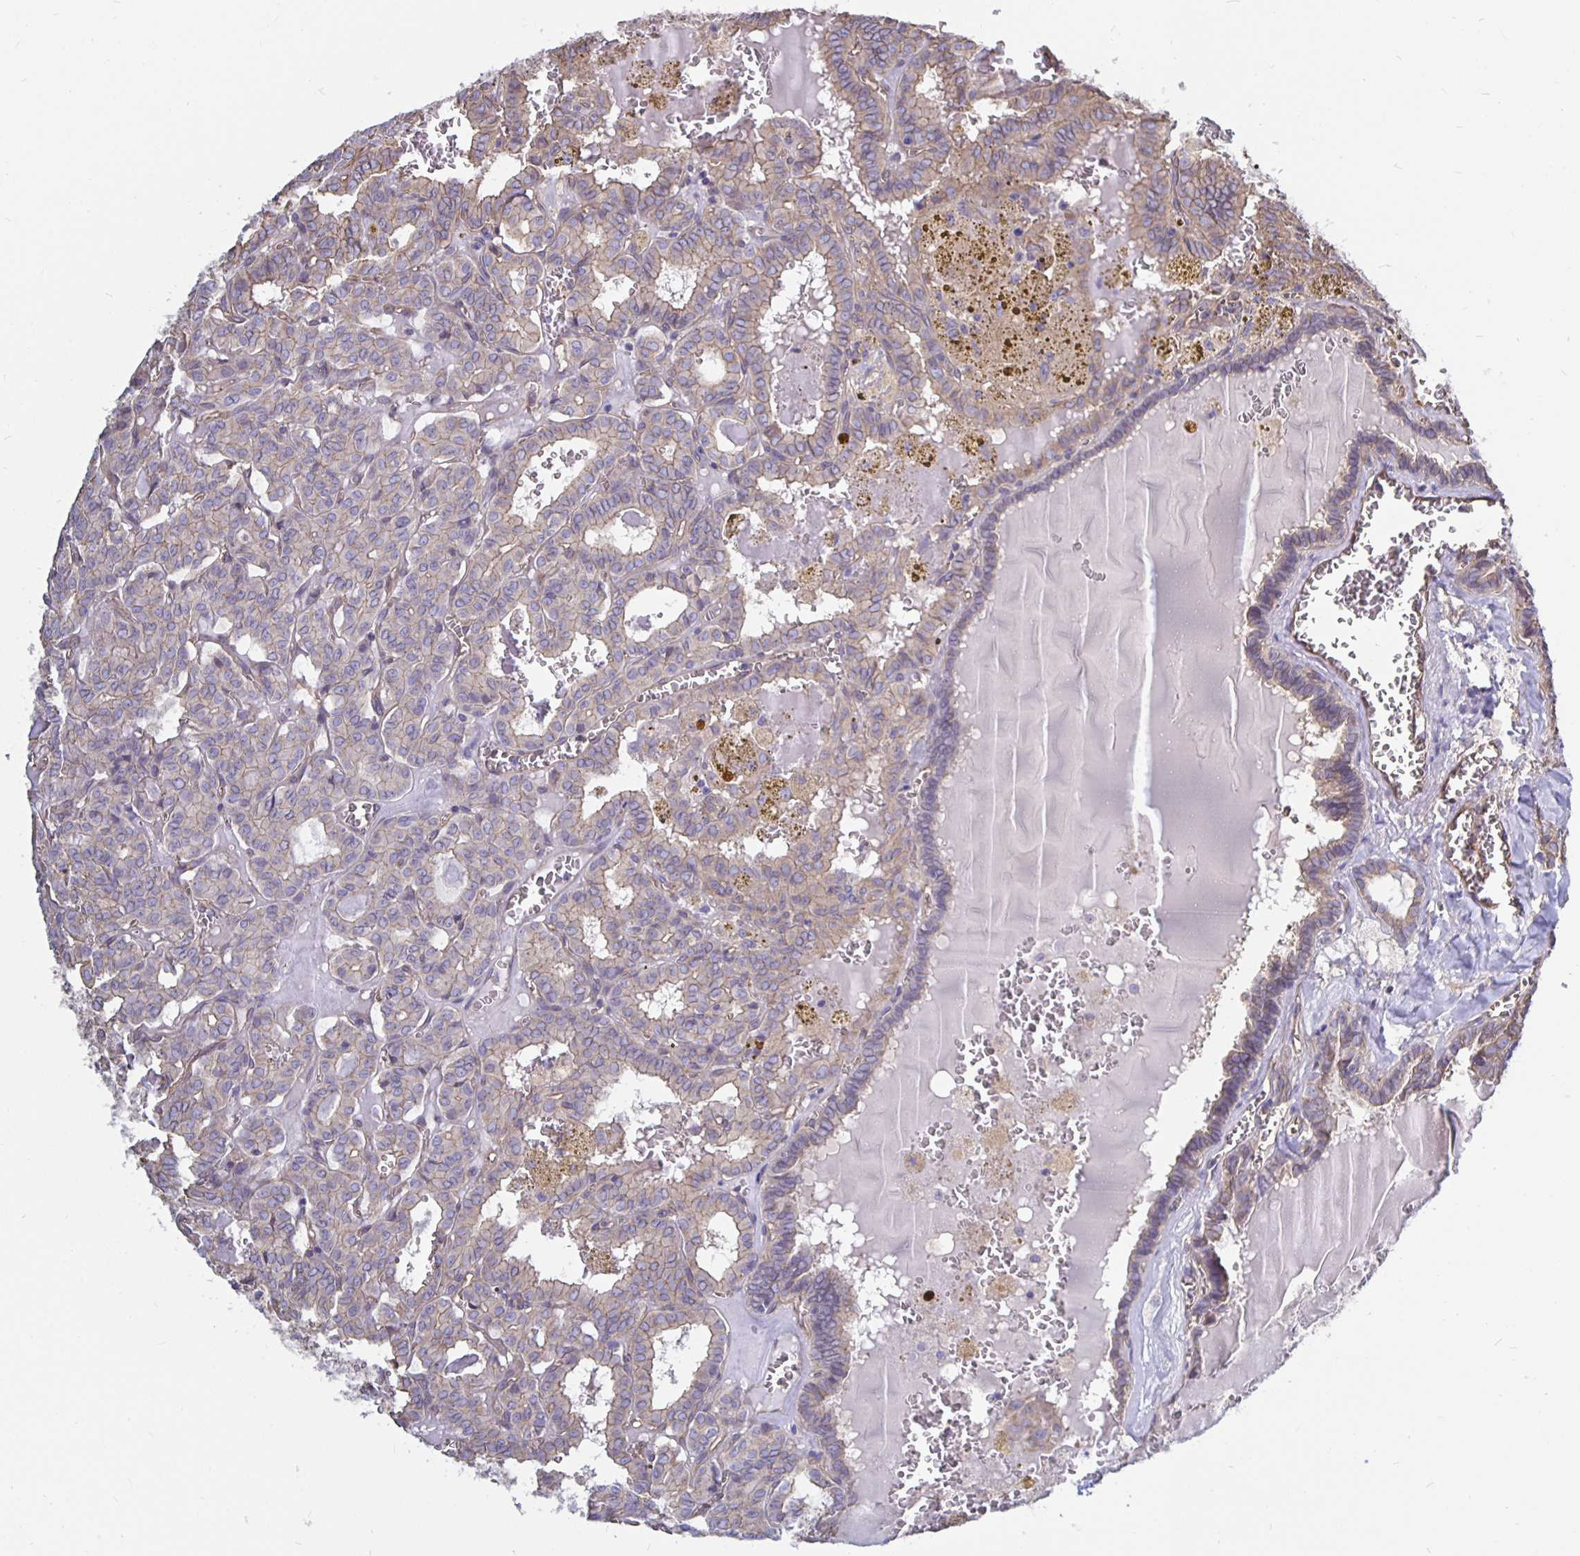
{"staining": {"intensity": "weak", "quantity": "25%-75%", "location": "cytoplasmic/membranous"}, "tissue": "thyroid cancer", "cell_type": "Tumor cells", "image_type": "cancer", "snomed": [{"axis": "morphology", "description": "Papillary adenocarcinoma, NOS"}, {"axis": "topography", "description": "Thyroid gland"}], "caption": "Immunohistochemical staining of human thyroid cancer (papillary adenocarcinoma) displays low levels of weak cytoplasmic/membranous positivity in about 25%-75% of tumor cells.", "gene": "ARHGEF39", "patient": {"sex": "female", "age": 39}}